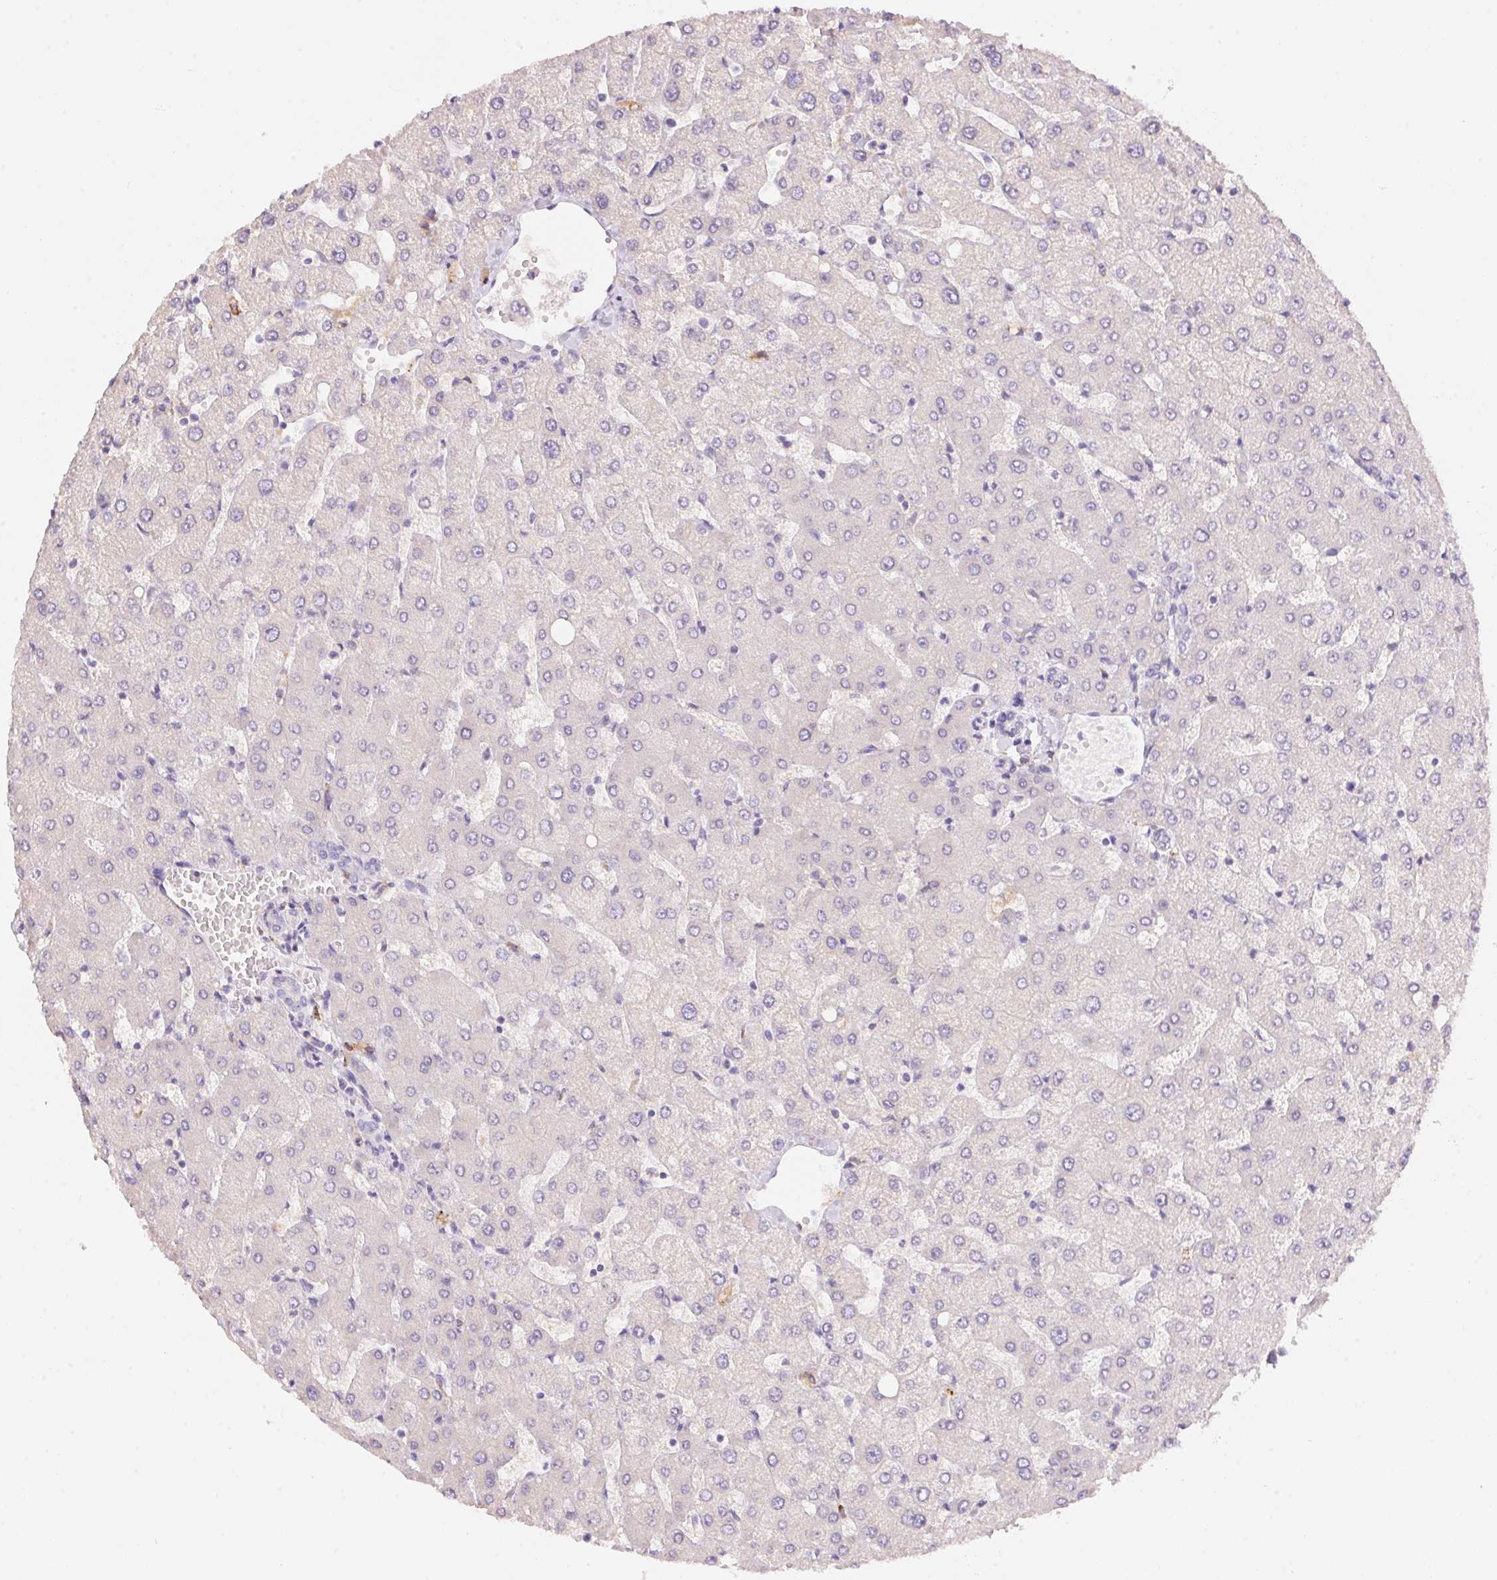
{"staining": {"intensity": "negative", "quantity": "none", "location": "none"}, "tissue": "liver", "cell_type": "Cholangiocytes", "image_type": "normal", "snomed": [{"axis": "morphology", "description": "Normal tissue, NOS"}, {"axis": "topography", "description": "Liver"}], "caption": "The micrograph displays no staining of cholangiocytes in benign liver. The staining was performed using DAB to visualize the protein expression in brown, while the nuclei were stained in blue with hematoxylin (Magnification: 20x).", "gene": "PNLIPRP3", "patient": {"sex": "female", "age": 54}}